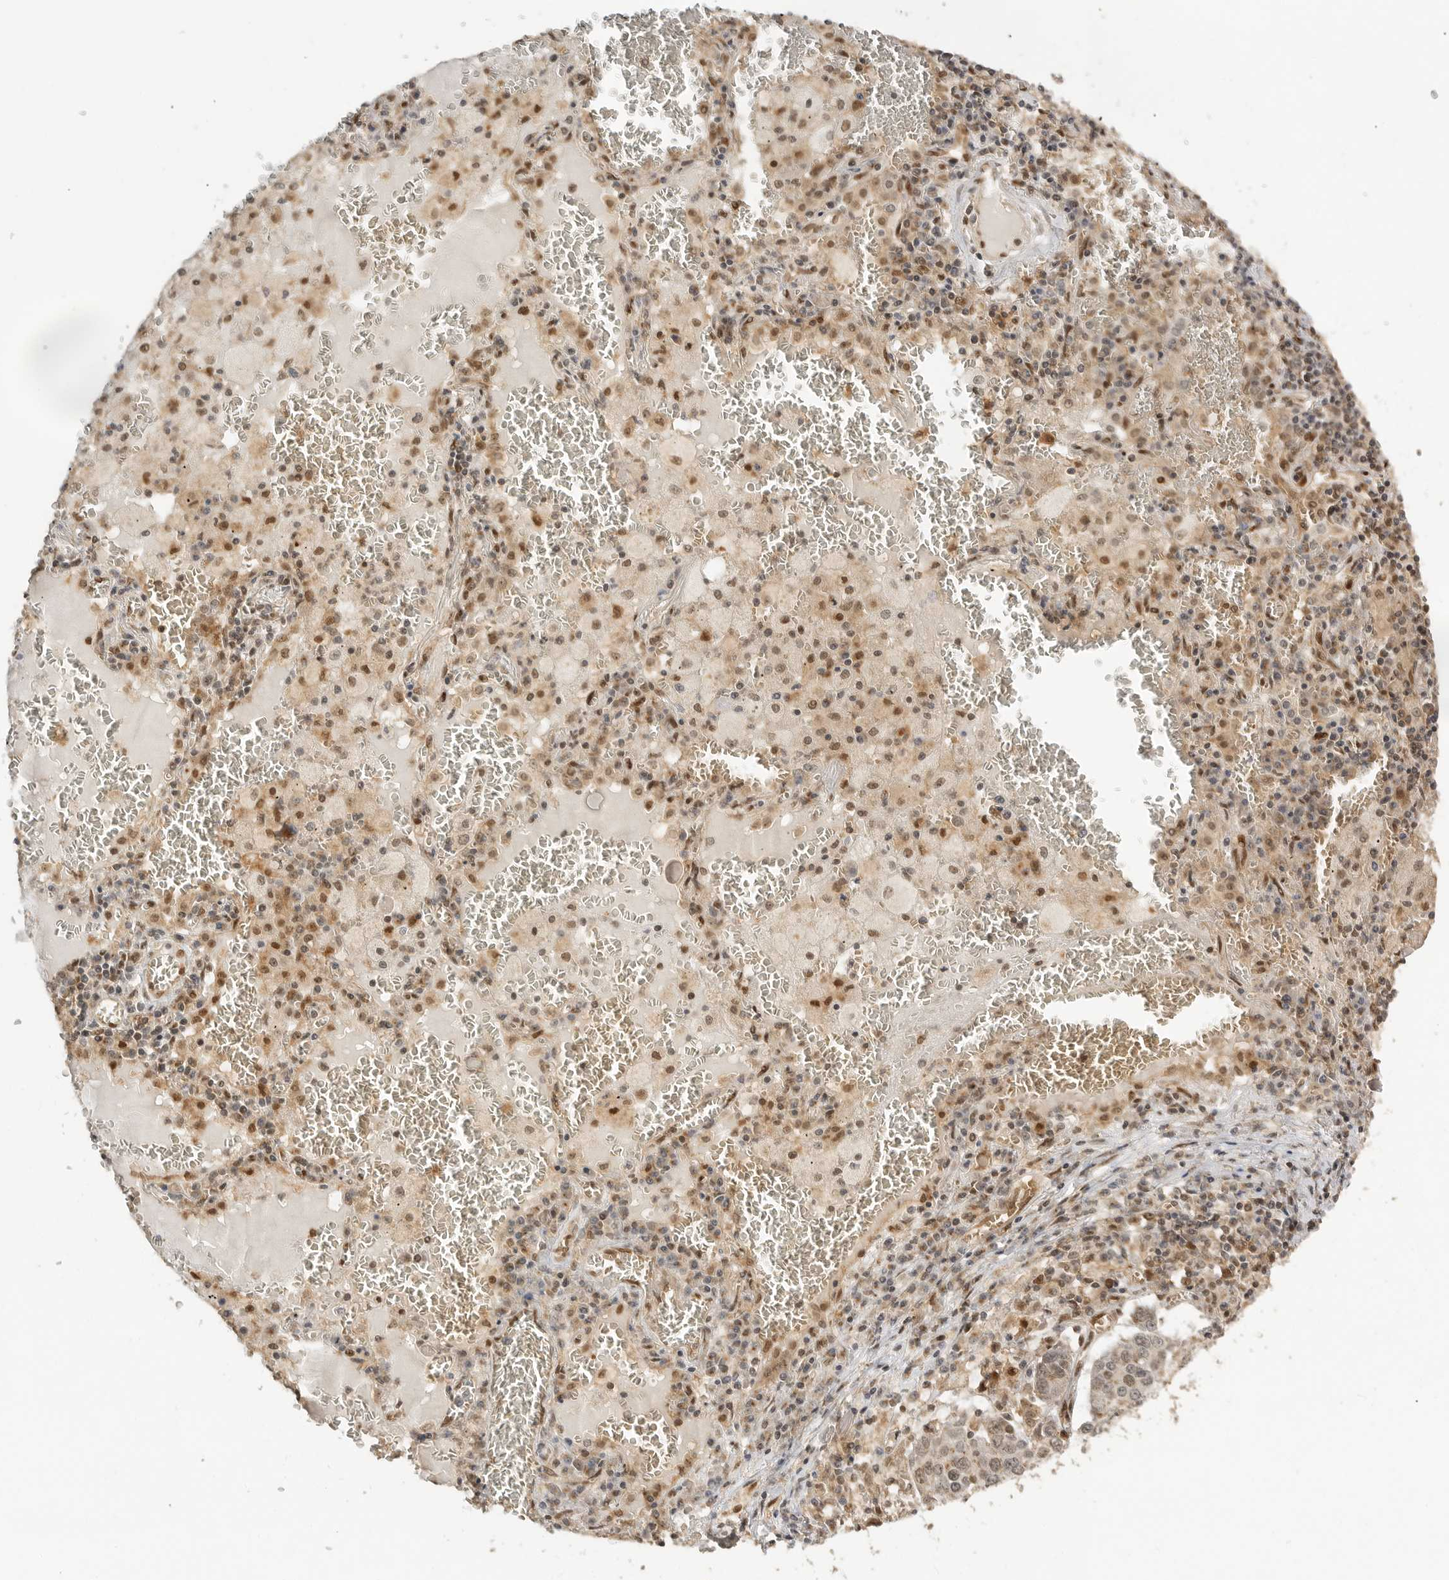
{"staining": {"intensity": "weak", "quantity": "25%-75%", "location": "cytoplasmic/membranous"}, "tissue": "lung cancer", "cell_type": "Tumor cells", "image_type": "cancer", "snomed": [{"axis": "morphology", "description": "Squamous cell carcinoma, NOS"}, {"axis": "topography", "description": "Lung"}], "caption": "About 25%-75% of tumor cells in human lung cancer (squamous cell carcinoma) display weak cytoplasmic/membranous protein positivity as visualized by brown immunohistochemical staining.", "gene": "ALKAL1", "patient": {"sex": "male", "age": 65}}